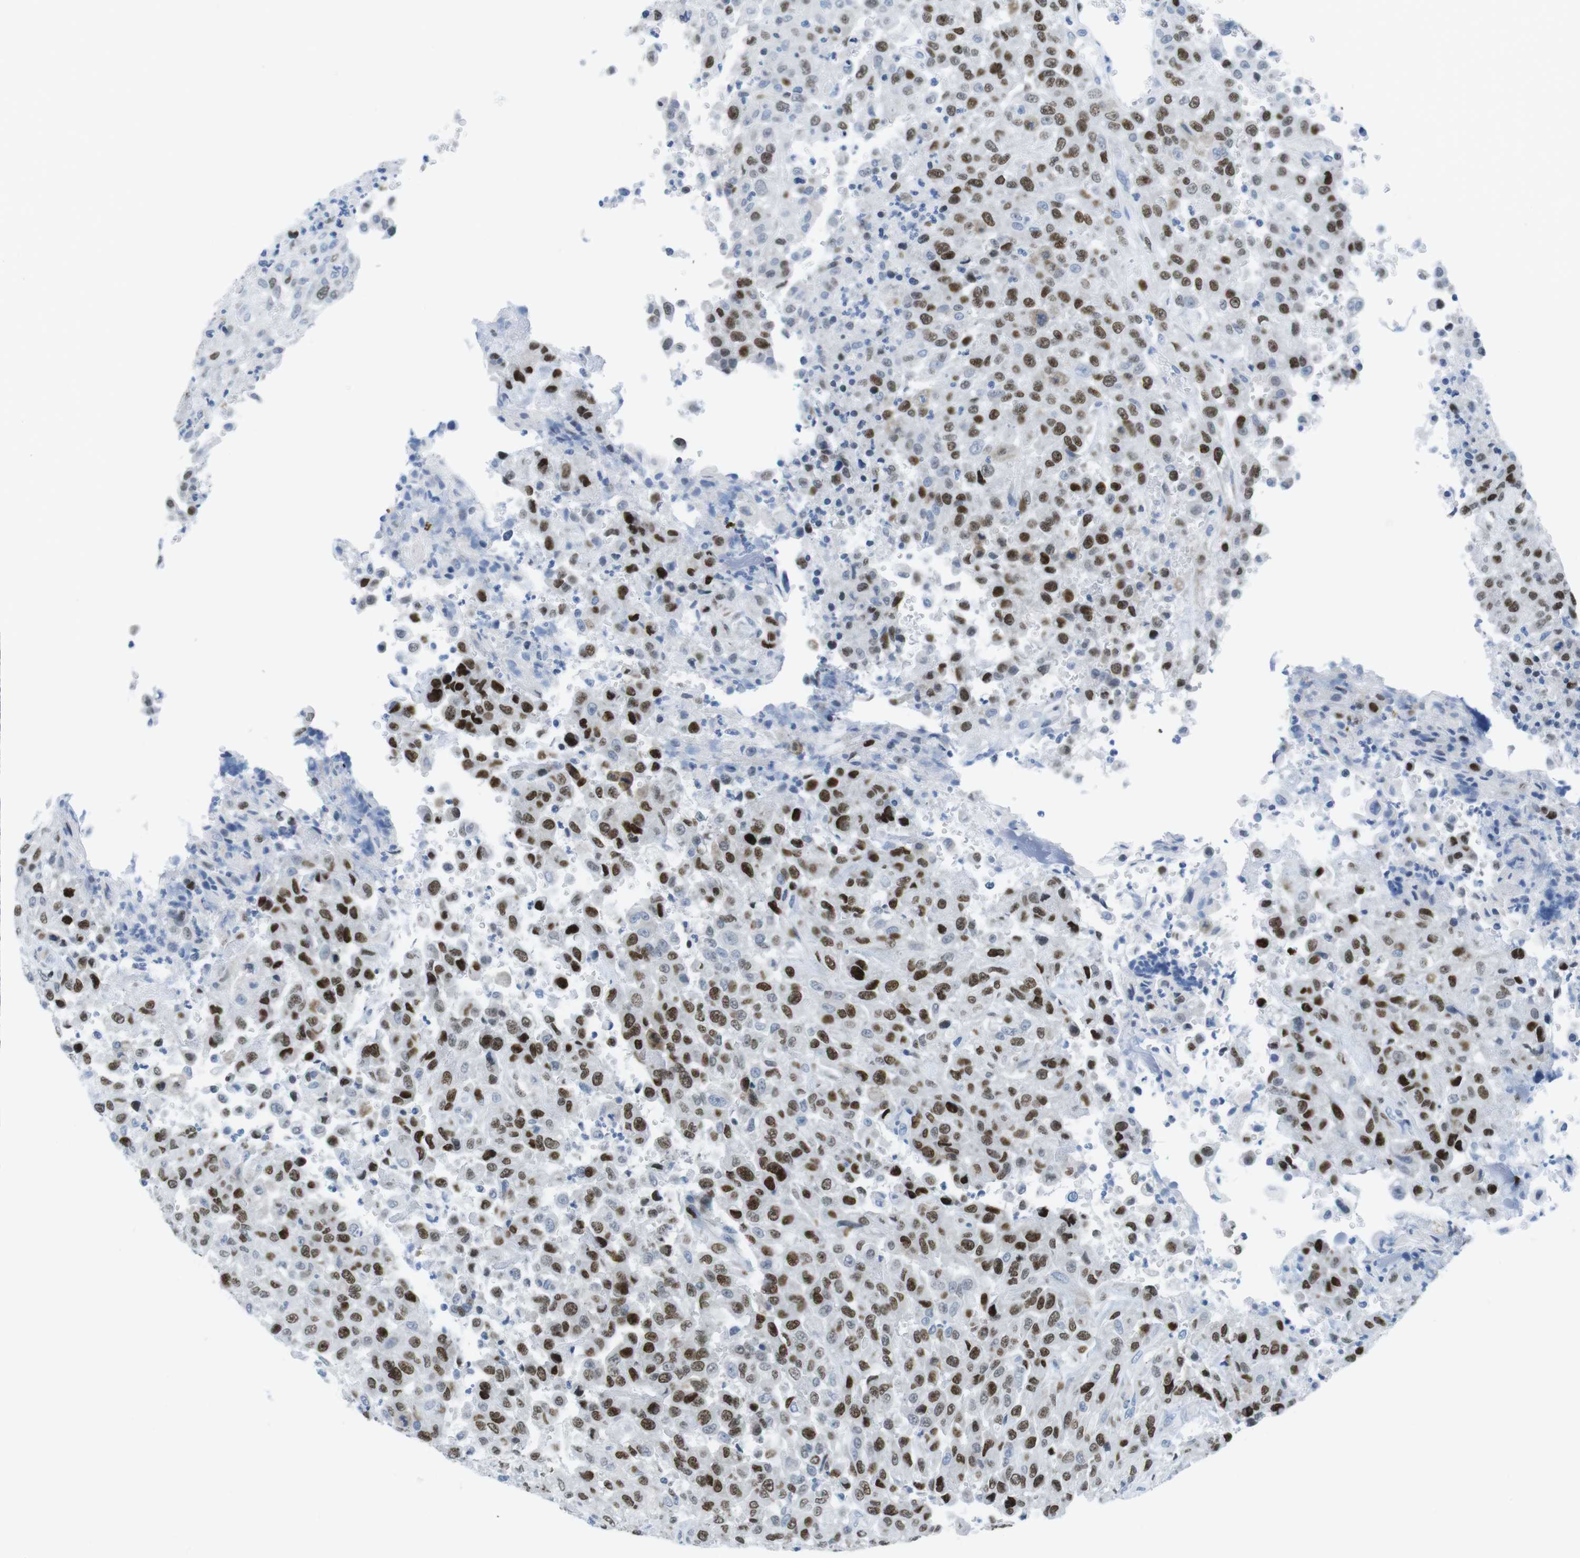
{"staining": {"intensity": "strong", "quantity": ">75%", "location": "nuclear"}, "tissue": "urothelial cancer", "cell_type": "Tumor cells", "image_type": "cancer", "snomed": [{"axis": "morphology", "description": "Urothelial carcinoma, High grade"}, {"axis": "topography", "description": "Urinary bladder"}], "caption": "This is an image of IHC staining of urothelial cancer, which shows strong staining in the nuclear of tumor cells.", "gene": "CHAF1A", "patient": {"sex": "male", "age": 46}}